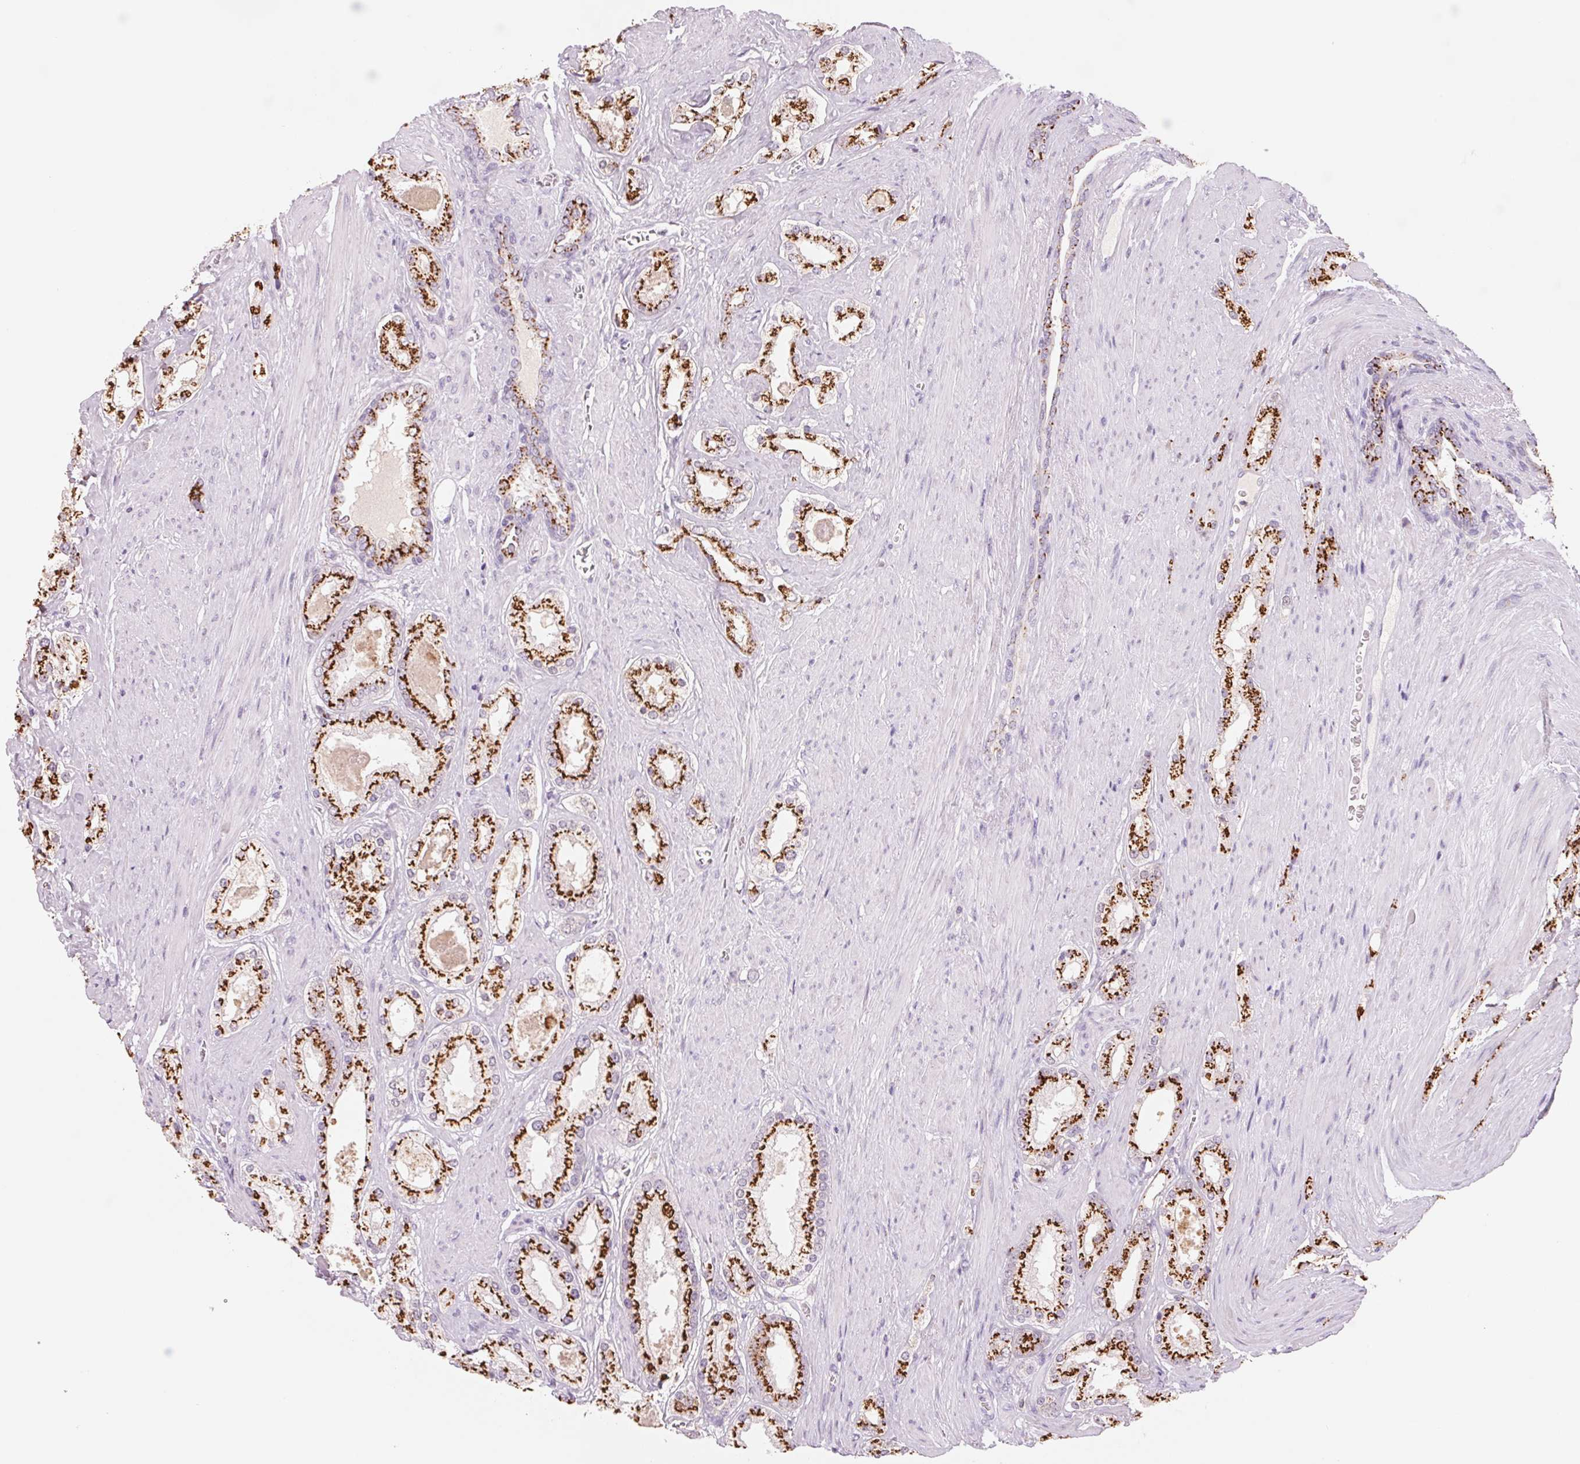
{"staining": {"intensity": "strong", "quantity": ">75%", "location": "cytoplasmic/membranous"}, "tissue": "prostate cancer", "cell_type": "Tumor cells", "image_type": "cancer", "snomed": [{"axis": "morphology", "description": "Adenocarcinoma, High grade"}, {"axis": "topography", "description": "Prostate"}], "caption": "Protein expression analysis of human prostate adenocarcinoma (high-grade) reveals strong cytoplasmic/membranous staining in approximately >75% of tumor cells.", "gene": "GALNT7", "patient": {"sex": "male", "age": 67}}